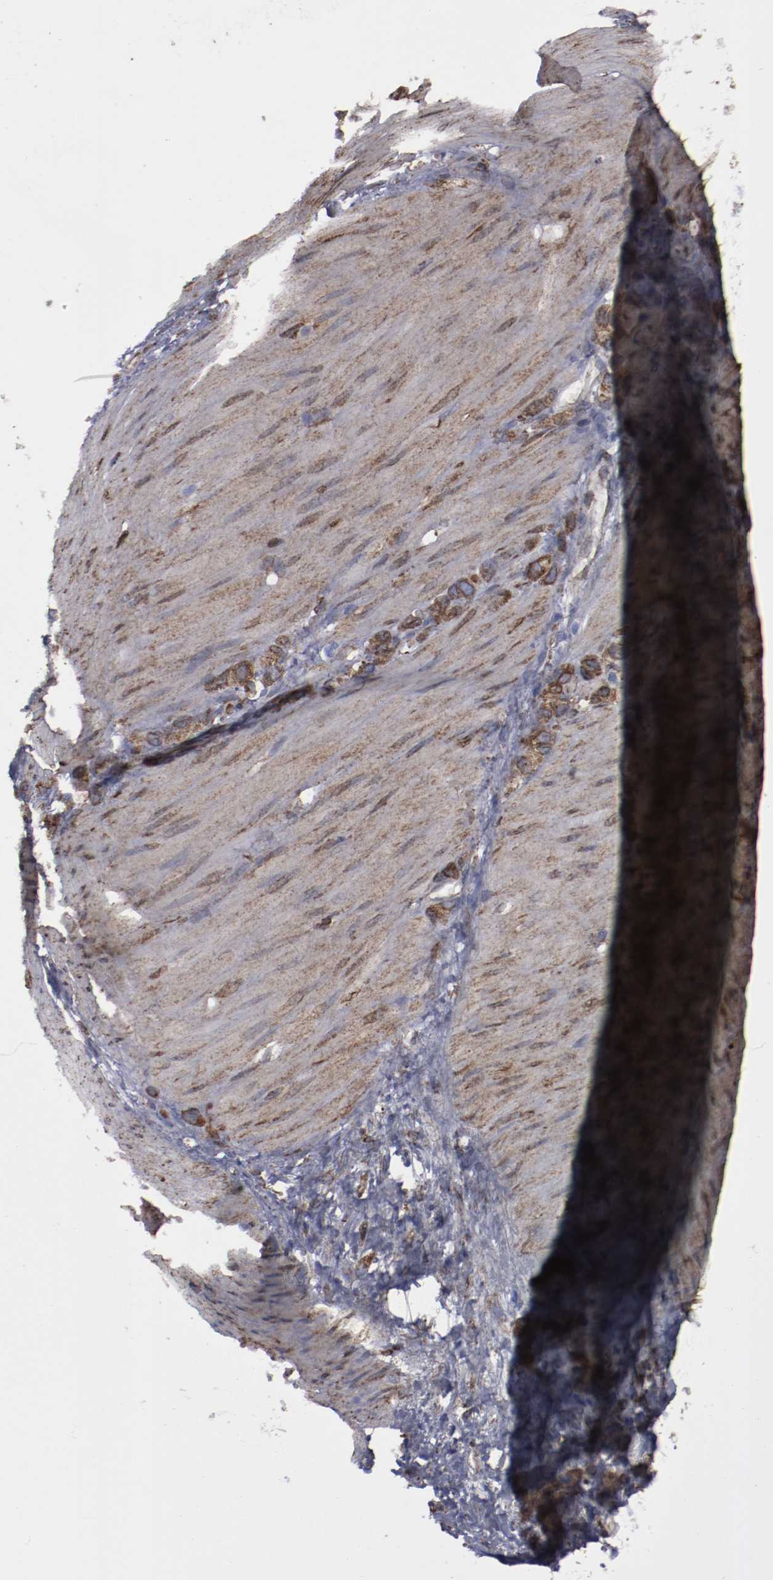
{"staining": {"intensity": "moderate", "quantity": ">75%", "location": "cytoplasmic/membranous"}, "tissue": "stomach cancer", "cell_type": "Tumor cells", "image_type": "cancer", "snomed": [{"axis": "morphology", "description": "Normal tissue, NOS"}, {"axis": "morphology", "description": "Adenocarcinoma, NOS"}, {"axis": "morphology", "description": "Adenocarcinoma, High grade"}, {"axis": "topography", "description": "Stomach, upper"}, {"axis": "topography", "description": "Stomach"}], "caption": "Immunohistochemical staining of human stomach cancer (adenocarcinoma) exhibits moderate cytoplasmic/membranous protein positivity in approximately >75% of tumor cells. (IHC, brightfield microscopy, high magnification).", "gene": "ERLIN2", "patient": {"sex": "female", "age": 65}}